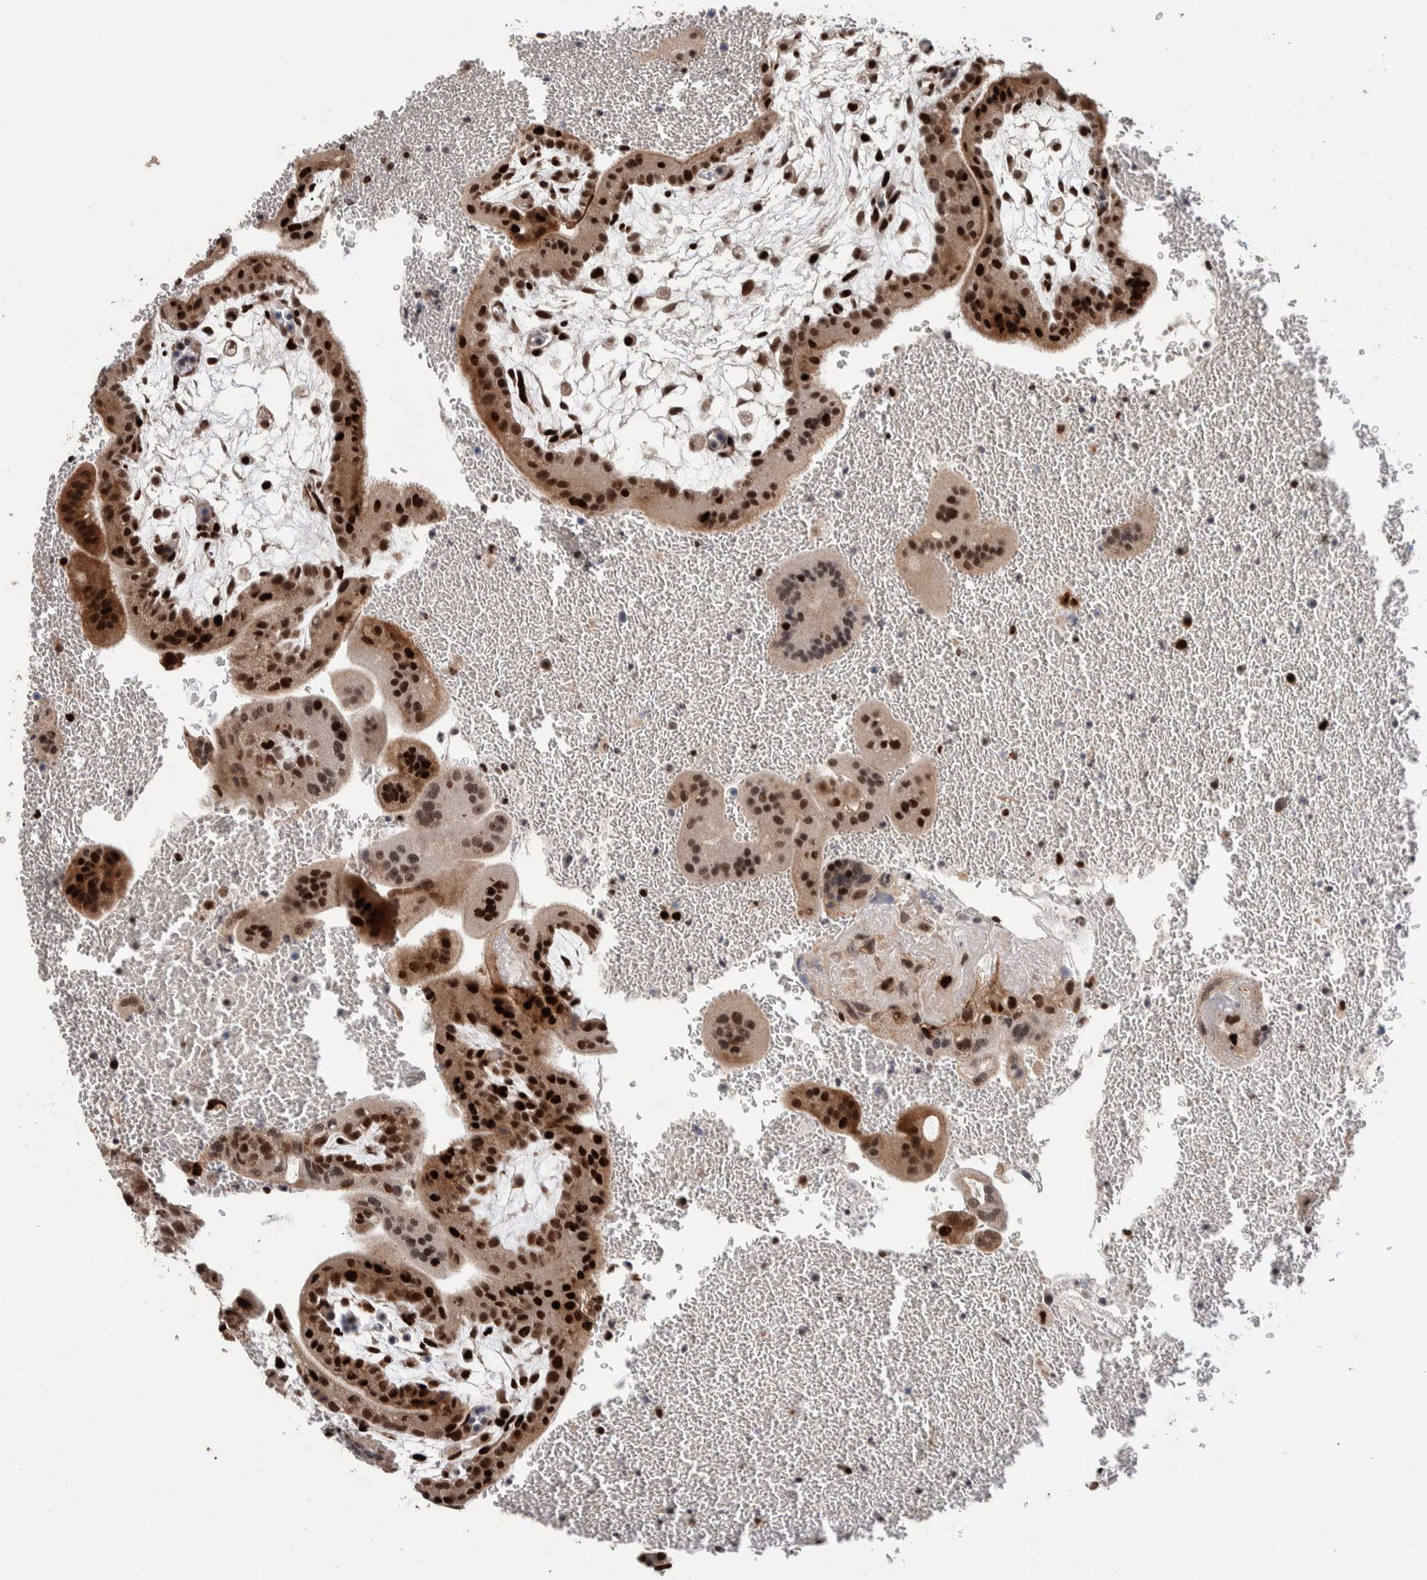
{"staining": {"intensity": "strong", "quantity": ">75%", "location": "nuclear"}, "tissue": "placenta", "cell_type": "Decidual cells", "image_type": "normal", "snomed": [{"axis": "morphology", "description": "Normal tissue, NOS"}, {"axis": "topography", "description": "Placenta"}], "caption": "Protein staining by IHC demonstrates strong nuclear positivity in approximately >75% of decidual cells in normal placenta.", "gene": "CHD4", "patient": {"sex": "female", "age": 35}}